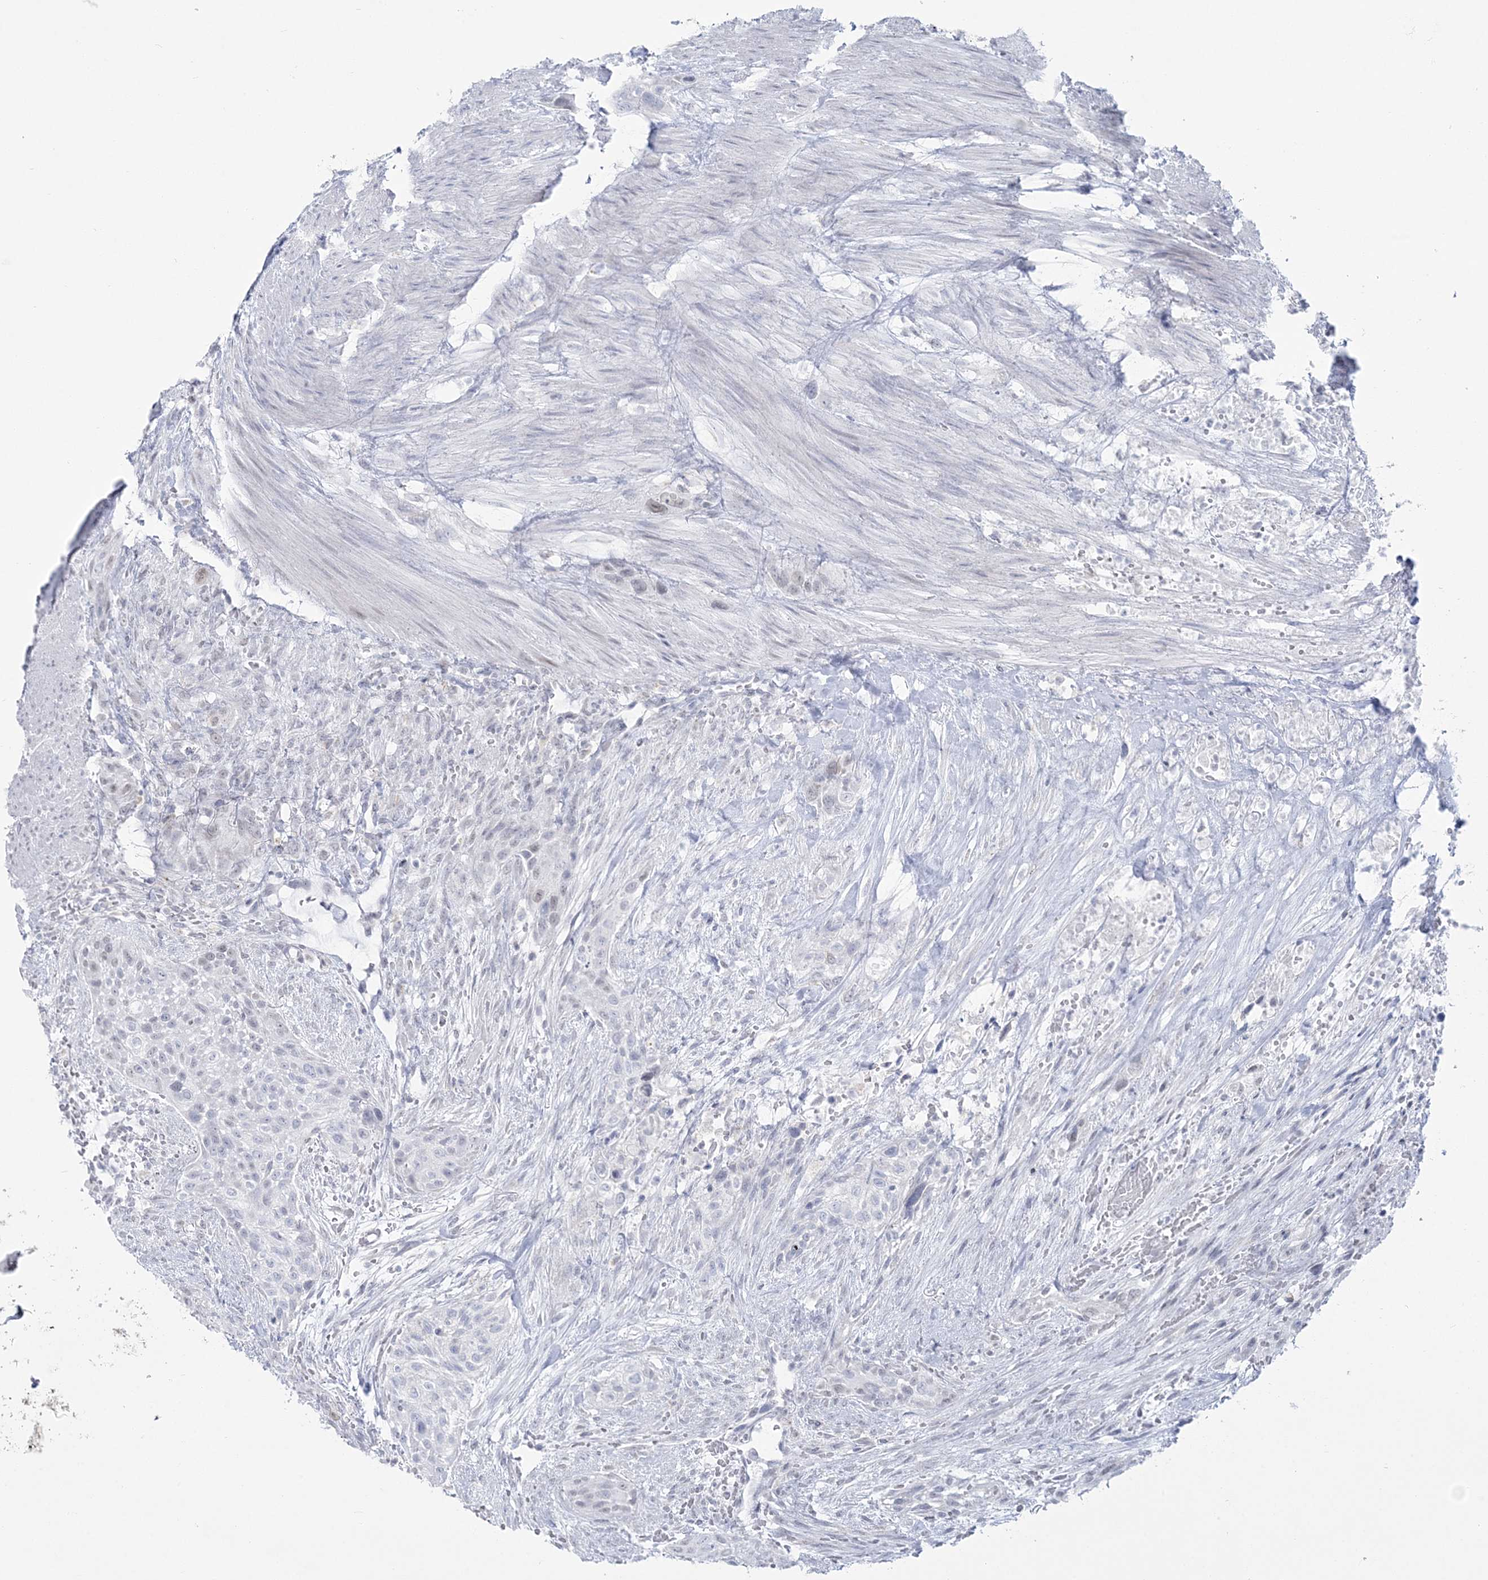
{"staining": {"intensity": "negative", "quantity": "none", "location": "none"}, "tissue": "urothelial cancer", "cell_type": "Tumor cells", "image_type": "cancer", "snomed": [{"axis": "morphology", "description": "Urothelial carcinoma, High grade"}, {"axis": "topography", "description": "Urinary bladder"}], "caption": "Urothelial carcinoma (high-grade) stained for a protein using immunohistochemistry (IHC) demonstrates no expression tumor cells.", "gene": "ZNF843", "patient": {"sex": "male", "age": 35}}